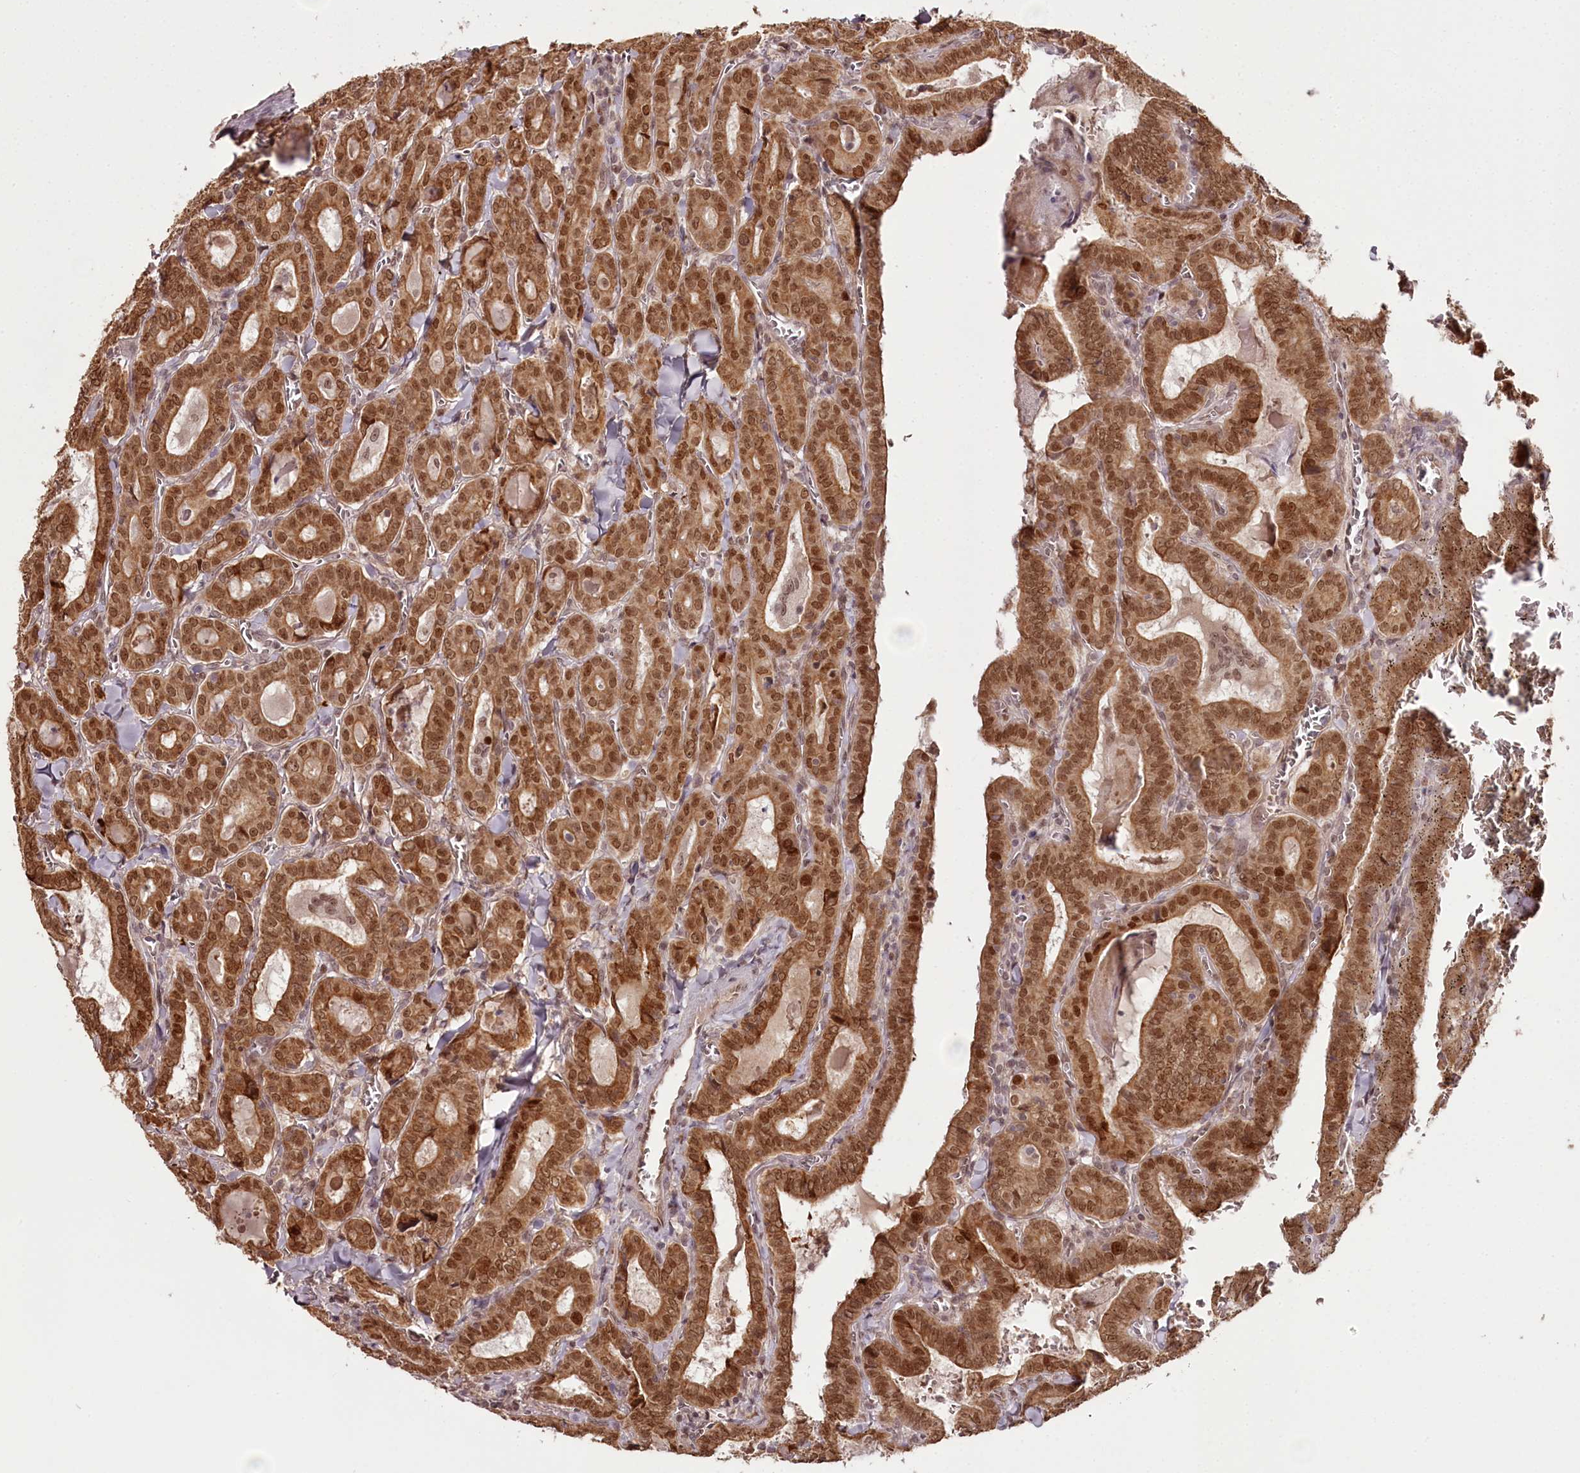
{"staining": {"intensity": "strong", "quantity": ">75%", "location": "cytoplasmic/membranous,nuclear"}, "tissue": "thyroid cancer", "cell_type": "Tumor cells", "image_type": "cancer", "snomed": [{"axis": "morphology", "description": "Papillary adenocarcinoma, NOS"}, {"axis": "topography", "description": "Thyroid gland"}], "caption": "IHC (DAB (3,3'-diaminobenzidine)) staining of human thyroid cancer exhibits strong cytoplasmic/membranous and nuclear protein expression in approximately >75% of tumor cells.", "gene": "THYN1", "patient": {"sex": "female", "age": 72}}